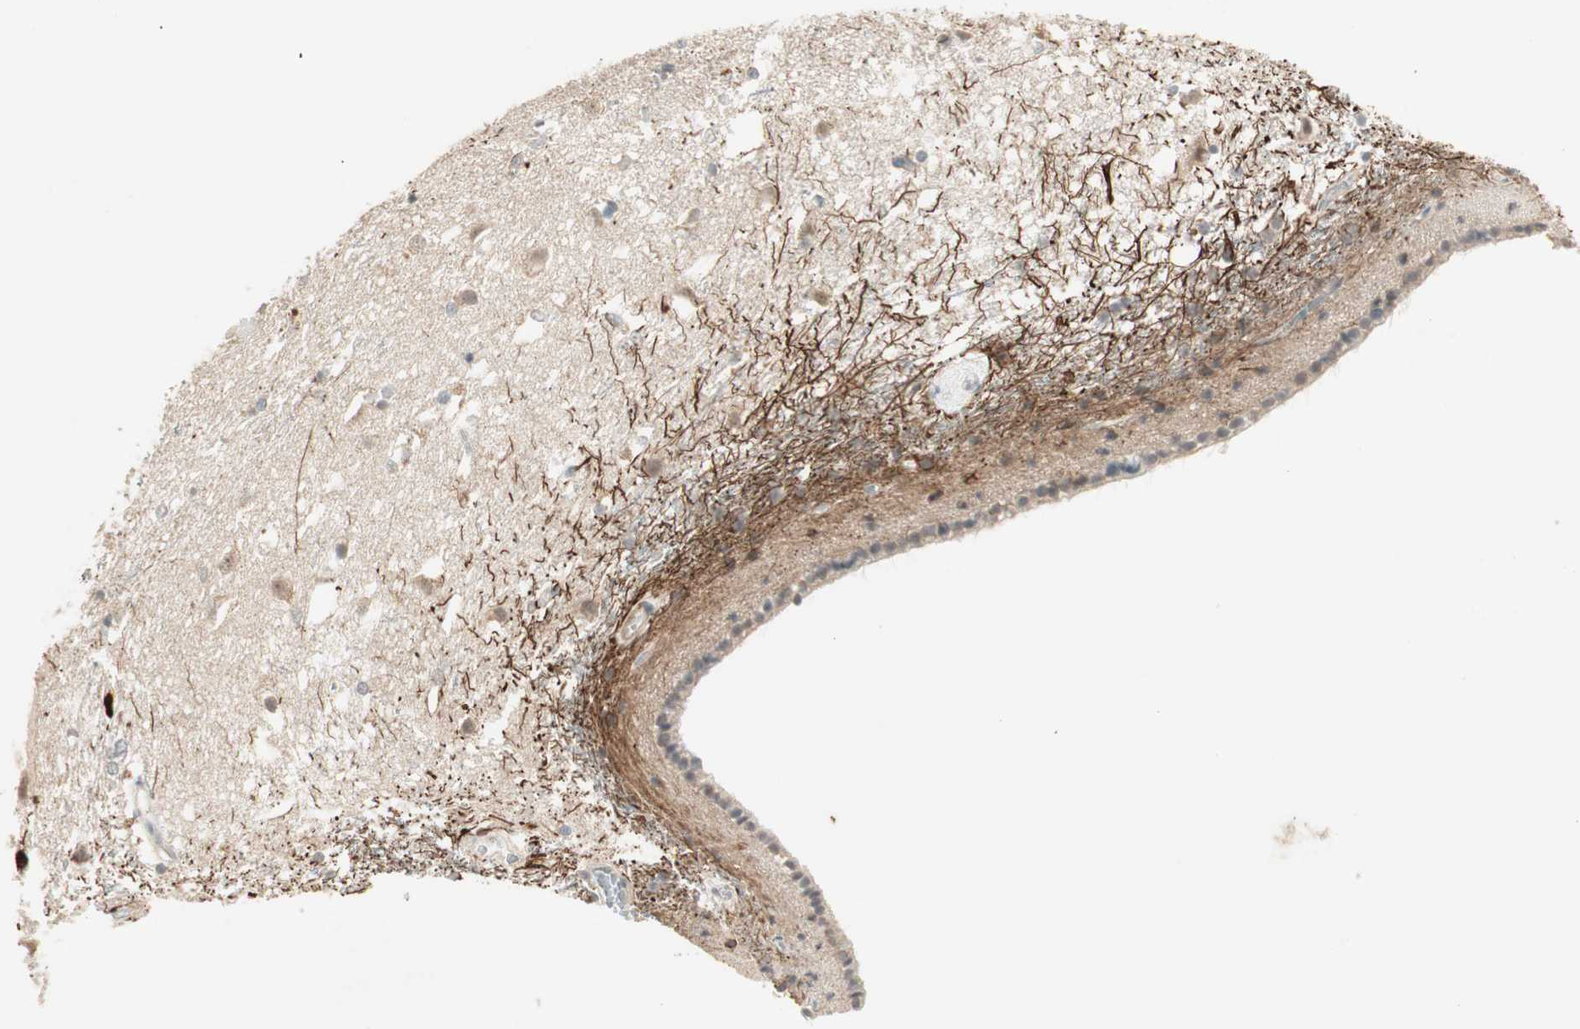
{"staining": {"intensity": "negative", "quantity": "none", "location": "none"}, "tissue": "caudate", "cell_type": "Glial cells", "image_type": "normal", "snomed": [{"axis": "morphology", "description": "Normal tissue, NOS"}, {"axis": "topography", "description": "Lateral ventricle wall"}], "caption": "A high-resolution histopathology image shows immunohistochemistry staining of normal caudate, which exhibits no significant positivity in glial cells.", "gene": "RNGTT", "patient": {"sex": "female", "age": 19}}